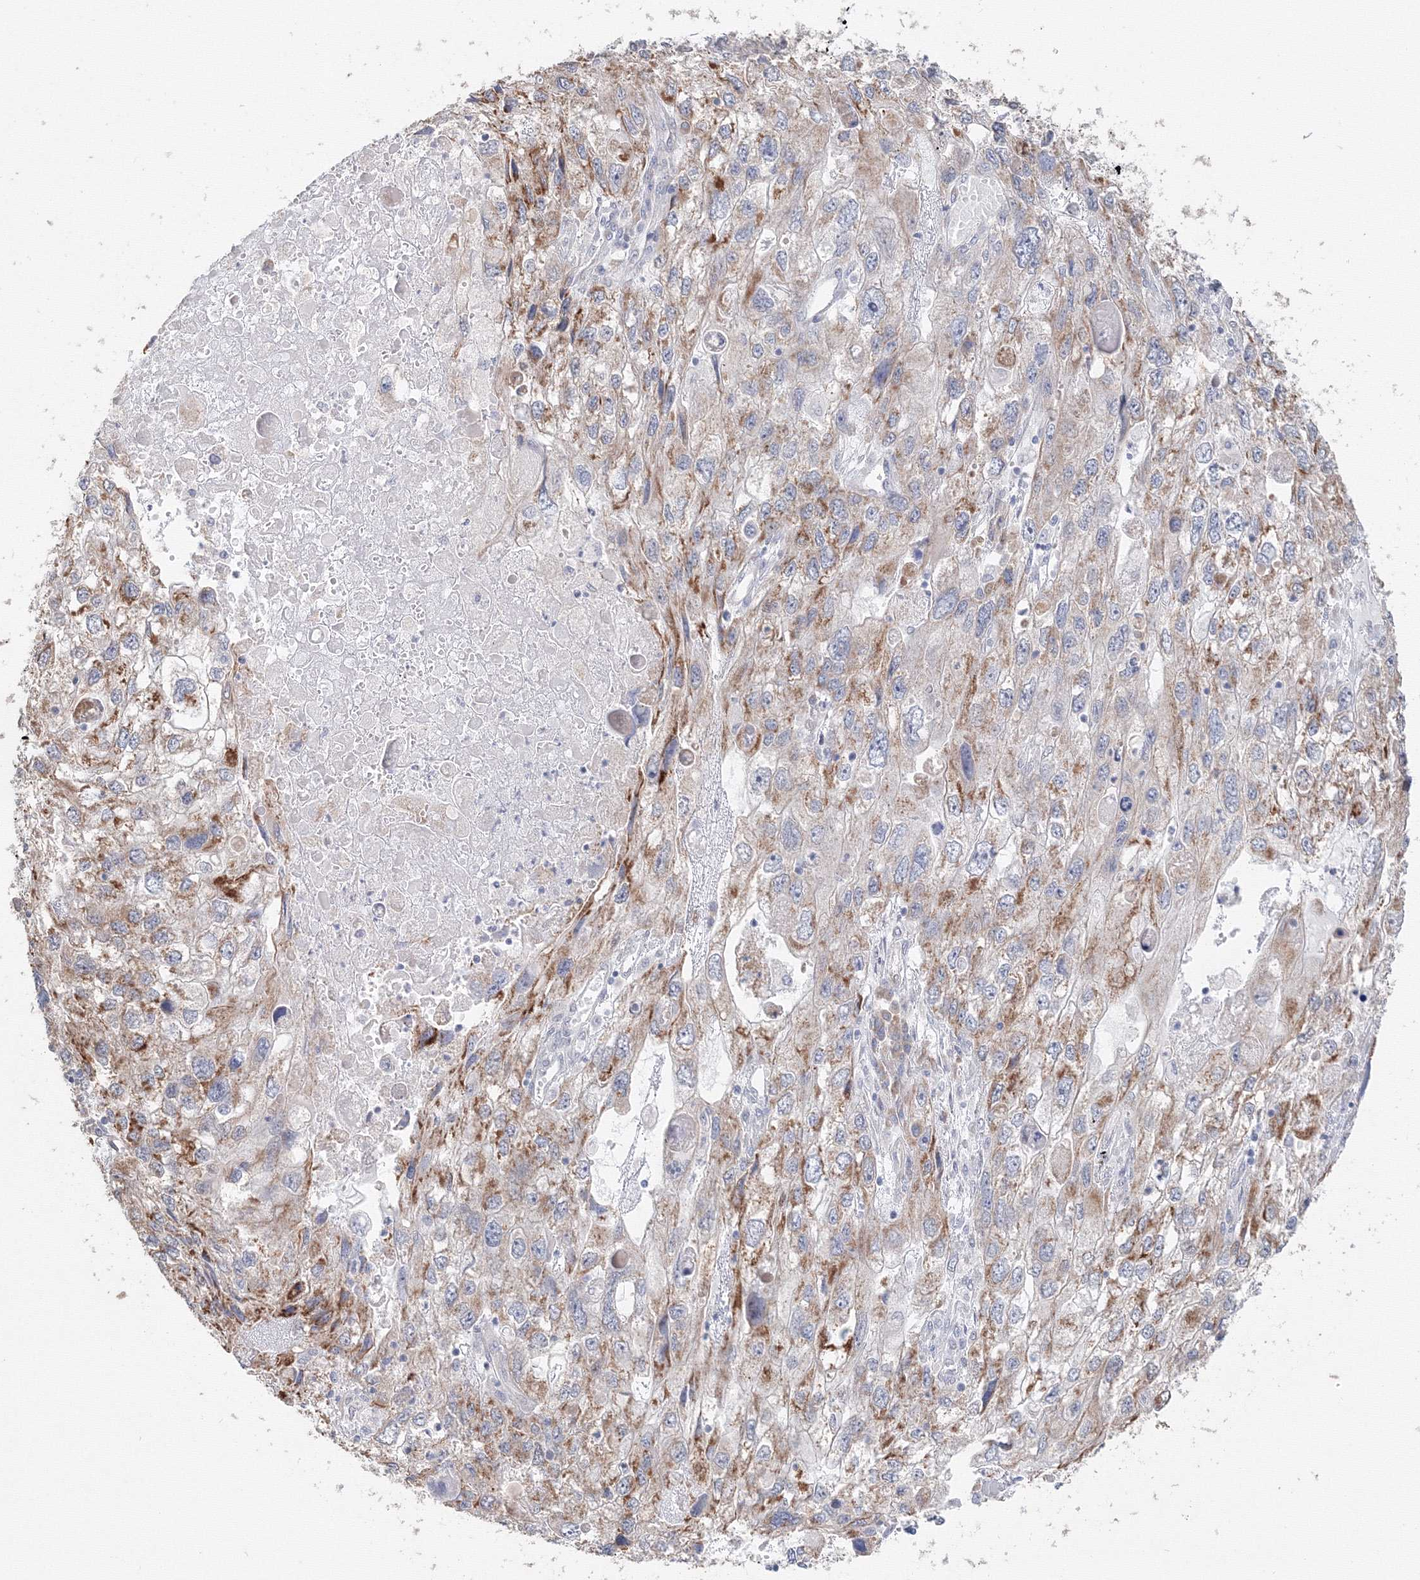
{"staining": {"intensity": "moderate", "quantity": "25%-75%", "location": "cytoplasmic/membranous"}, "tissue": "endometrial cancer", "cell_type": "Tumor cells", "image_type": "cancer", "snomed": [{"axis": "morphology", "description": "Adenocarcinoma, NOS"}, {"axis": "topography", "description": "Endometrium"}], "caption": "DAB immunohistochemical staining of human adenocarcinoma (endometrial) shows moderate cytoplasmic/membranous protein staining in approximately 25%-75% of tumor cells.", "gene": "DHRS12", "patient": {"sex": "female", "age": 49}}